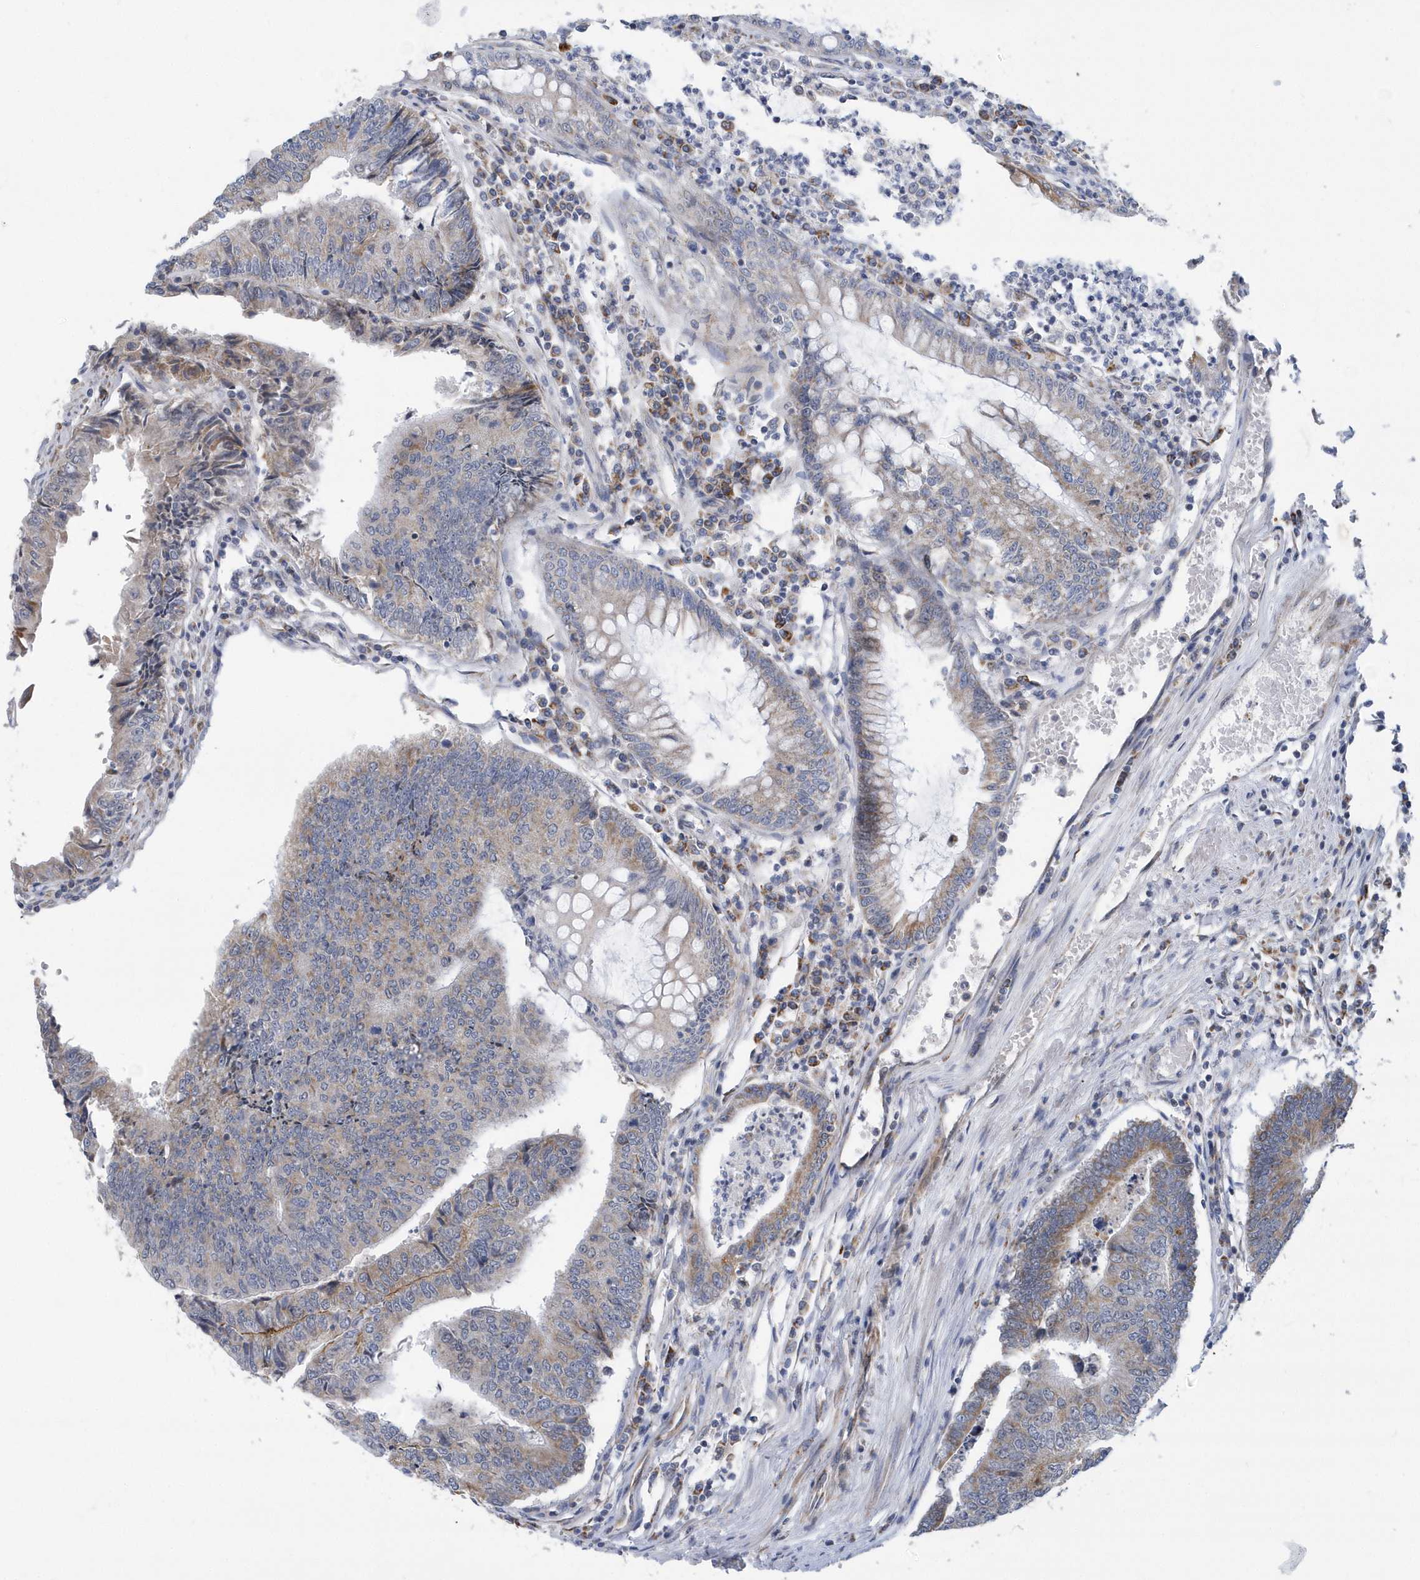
{"staining": {"intensity": "moderate", "quantity": "25%-75%", "location": "cytoplasmic/membranous"}, "tissue": "colorectal cancer", "cell_type": "Tumor cells", "image_type": "cancer", "snomed": [{"axis": "morphology", "description": "Adenocarcinoma, NOS"}, {"axis": "topography", "description": "Colon"}], "caption": "A brown stain labels moderate cytoplasmic/membranous expression of a protein in human colorectal cancer (adenocarcinoma) tumor cells. The protein is shown in brown color, while the nuclei are stained blue.", "gene": "VWA5B2", "patient": {"sex": "female", "age": 67}}